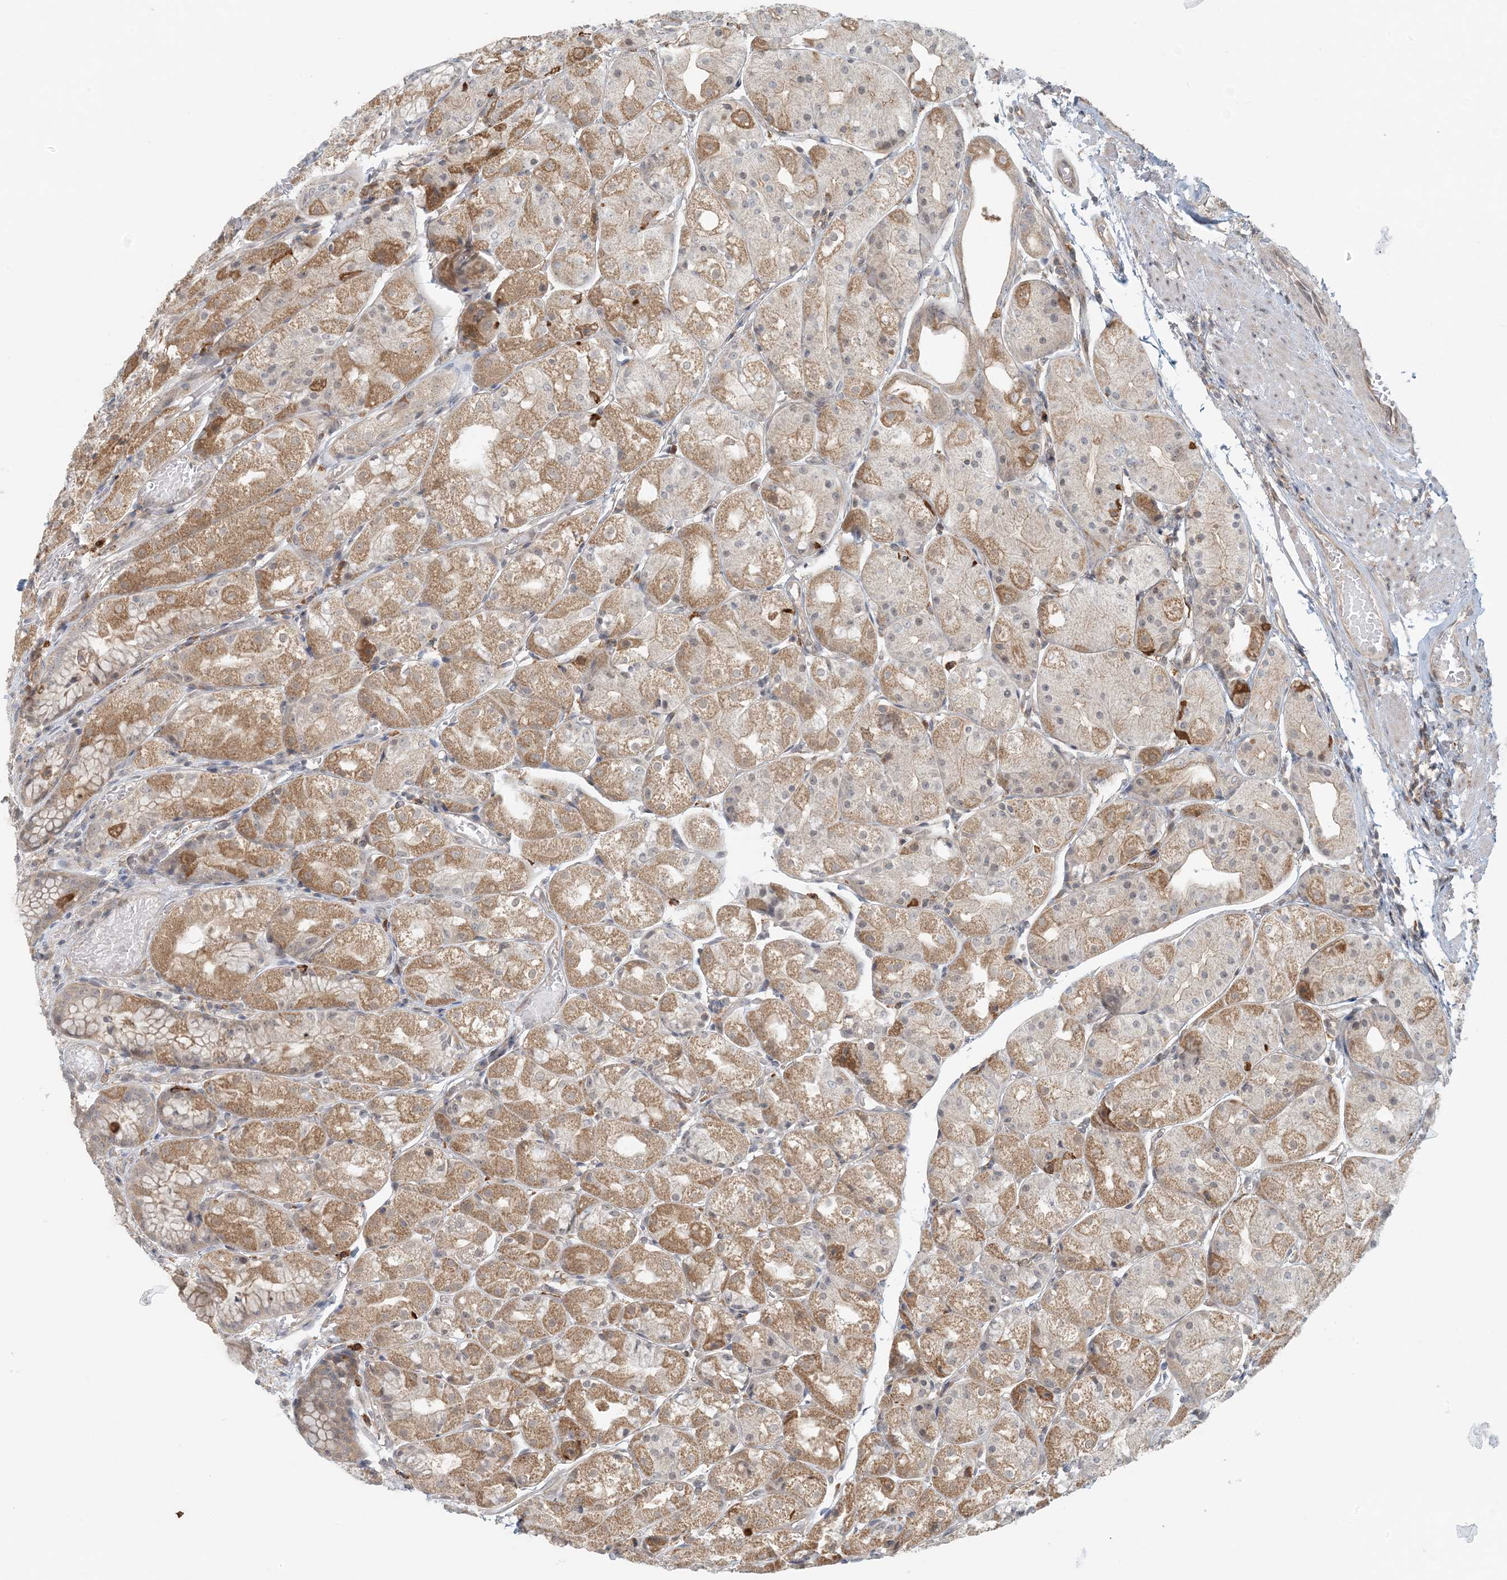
{"staining": {"intensity": "moderate", "quantity": ">75%", "location": "cytoplasmic/membranous"}, "tissue": "stomach", "cell_type": "Glandular cells", "image_type": "normal", "snomed": [{"axis": "morphology", "description": "Normal tissue, NOS"}, {"axis": "topography", "description": "Stomach, upper"}], "caption": "Immunohistochemistry (IHC) micrograph of normal stomach: human stomach stained using immunohistochemistry (IHC) demonstrates medium levels of moderate protein expression localized specifically in the cytoplasmic/membranous of glandular cells, appearing as a cytoplasmic/membranous brown color.", "gene": "OBI1", "patient": {"sex": "male", "age": 72}}